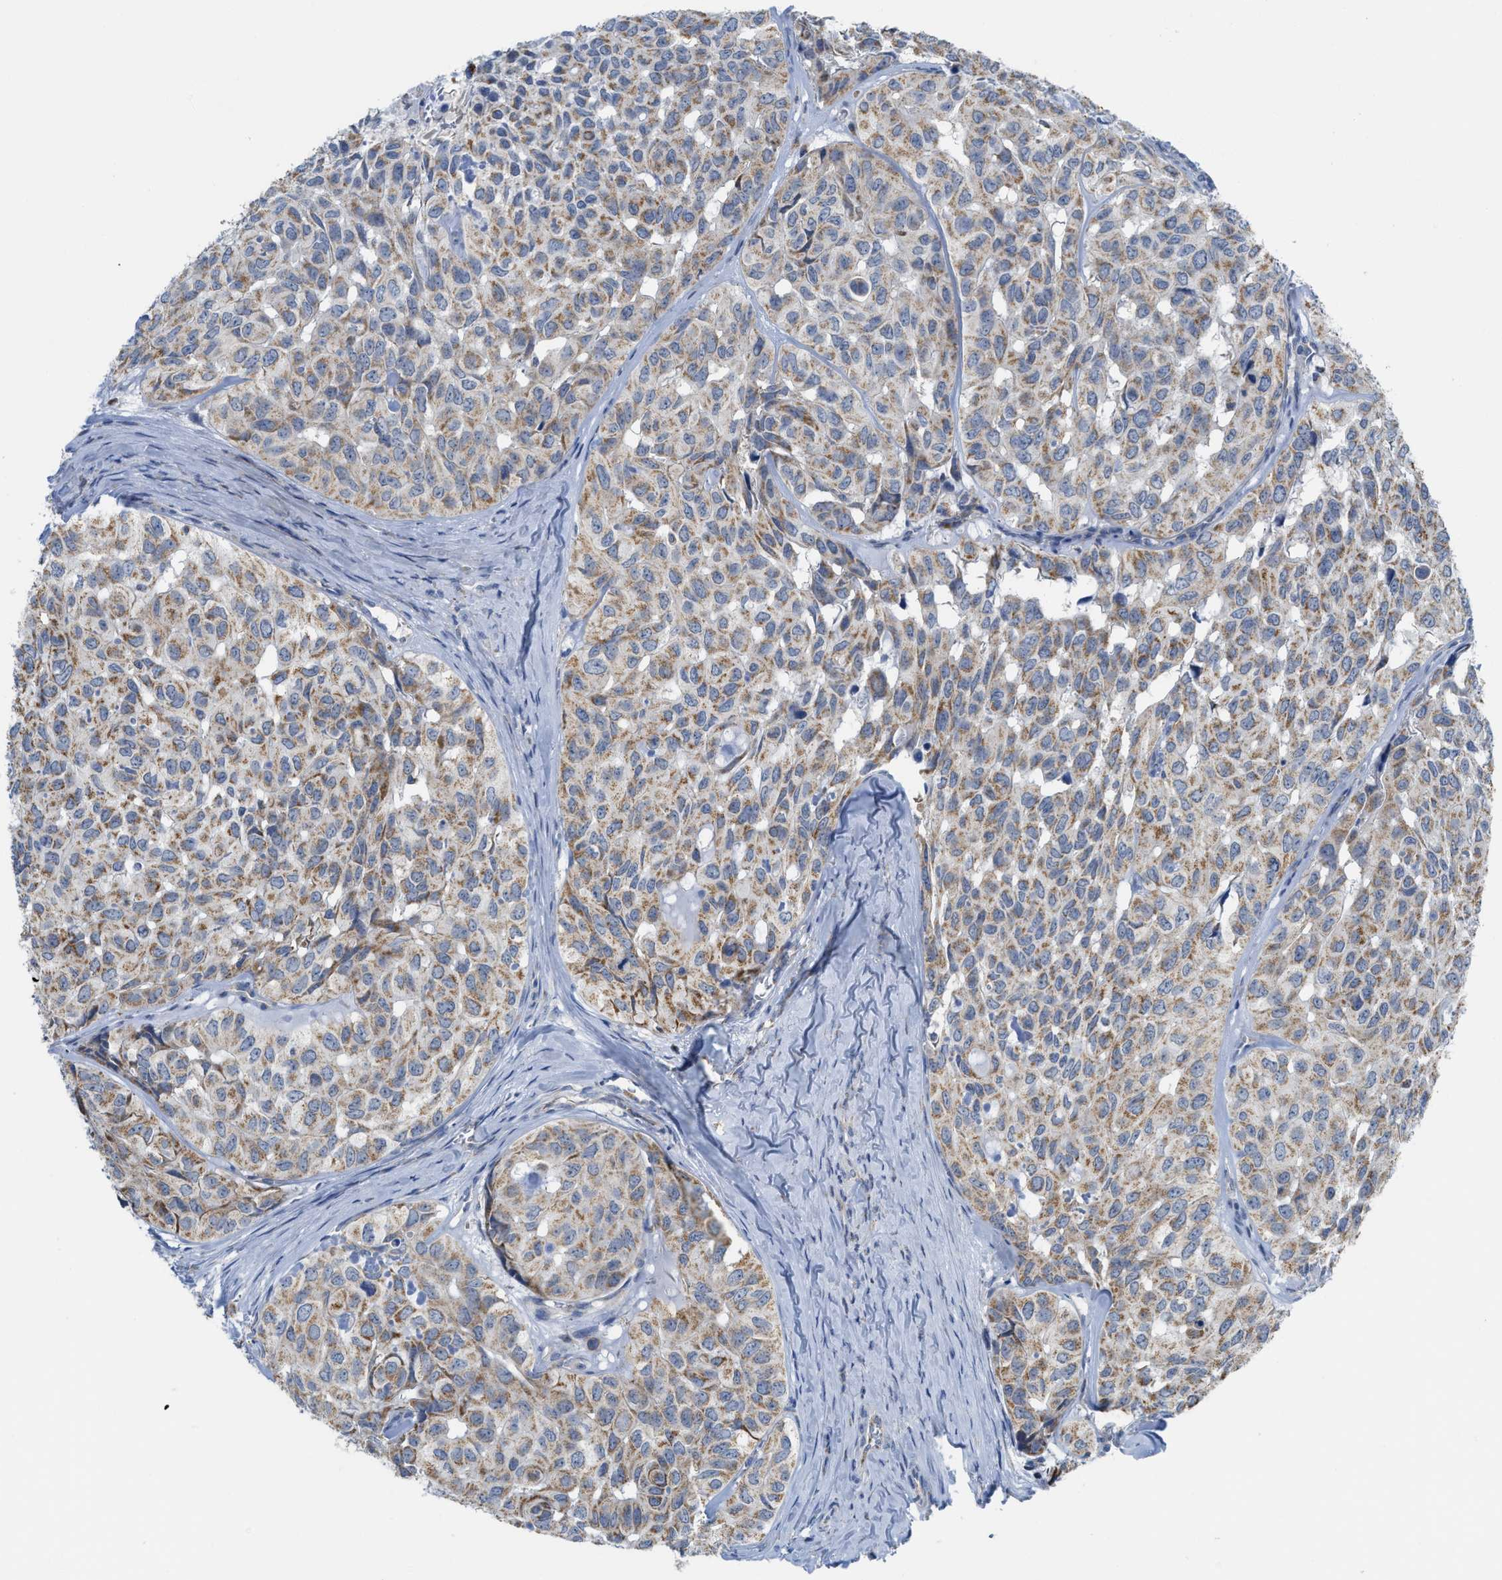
{"staining": {"intensity": "moderate", "quantity": "25%-75%", "location": "cytoplasmic/membranous"}, "tissue": "head and neck cancer", "cell_type": "Tumor cells", "image_type": "cancer", "snomed": [{"axis": "morphology", "description": "Adenocarcinoma, NOS"}, {"axis": "topography", "description": "Salivary gland, NOS"}, {"axis": "topography", "description": "Head-Neck"}], "caption": "DAB (3,3'-diaminobenzidine) immunohistochemical staining of head and neck cancer (adenocarcinoma) exhibits moderate cytoplasmic/membranous protein staining in about 25%-75% of tumor cells. (Stains: DAB in brown, nuclei in blue, Microscopy: brightfield microscopy at high magnification).", "gene": "GATD3", "patient": {"sex": "female", "age": 76}}